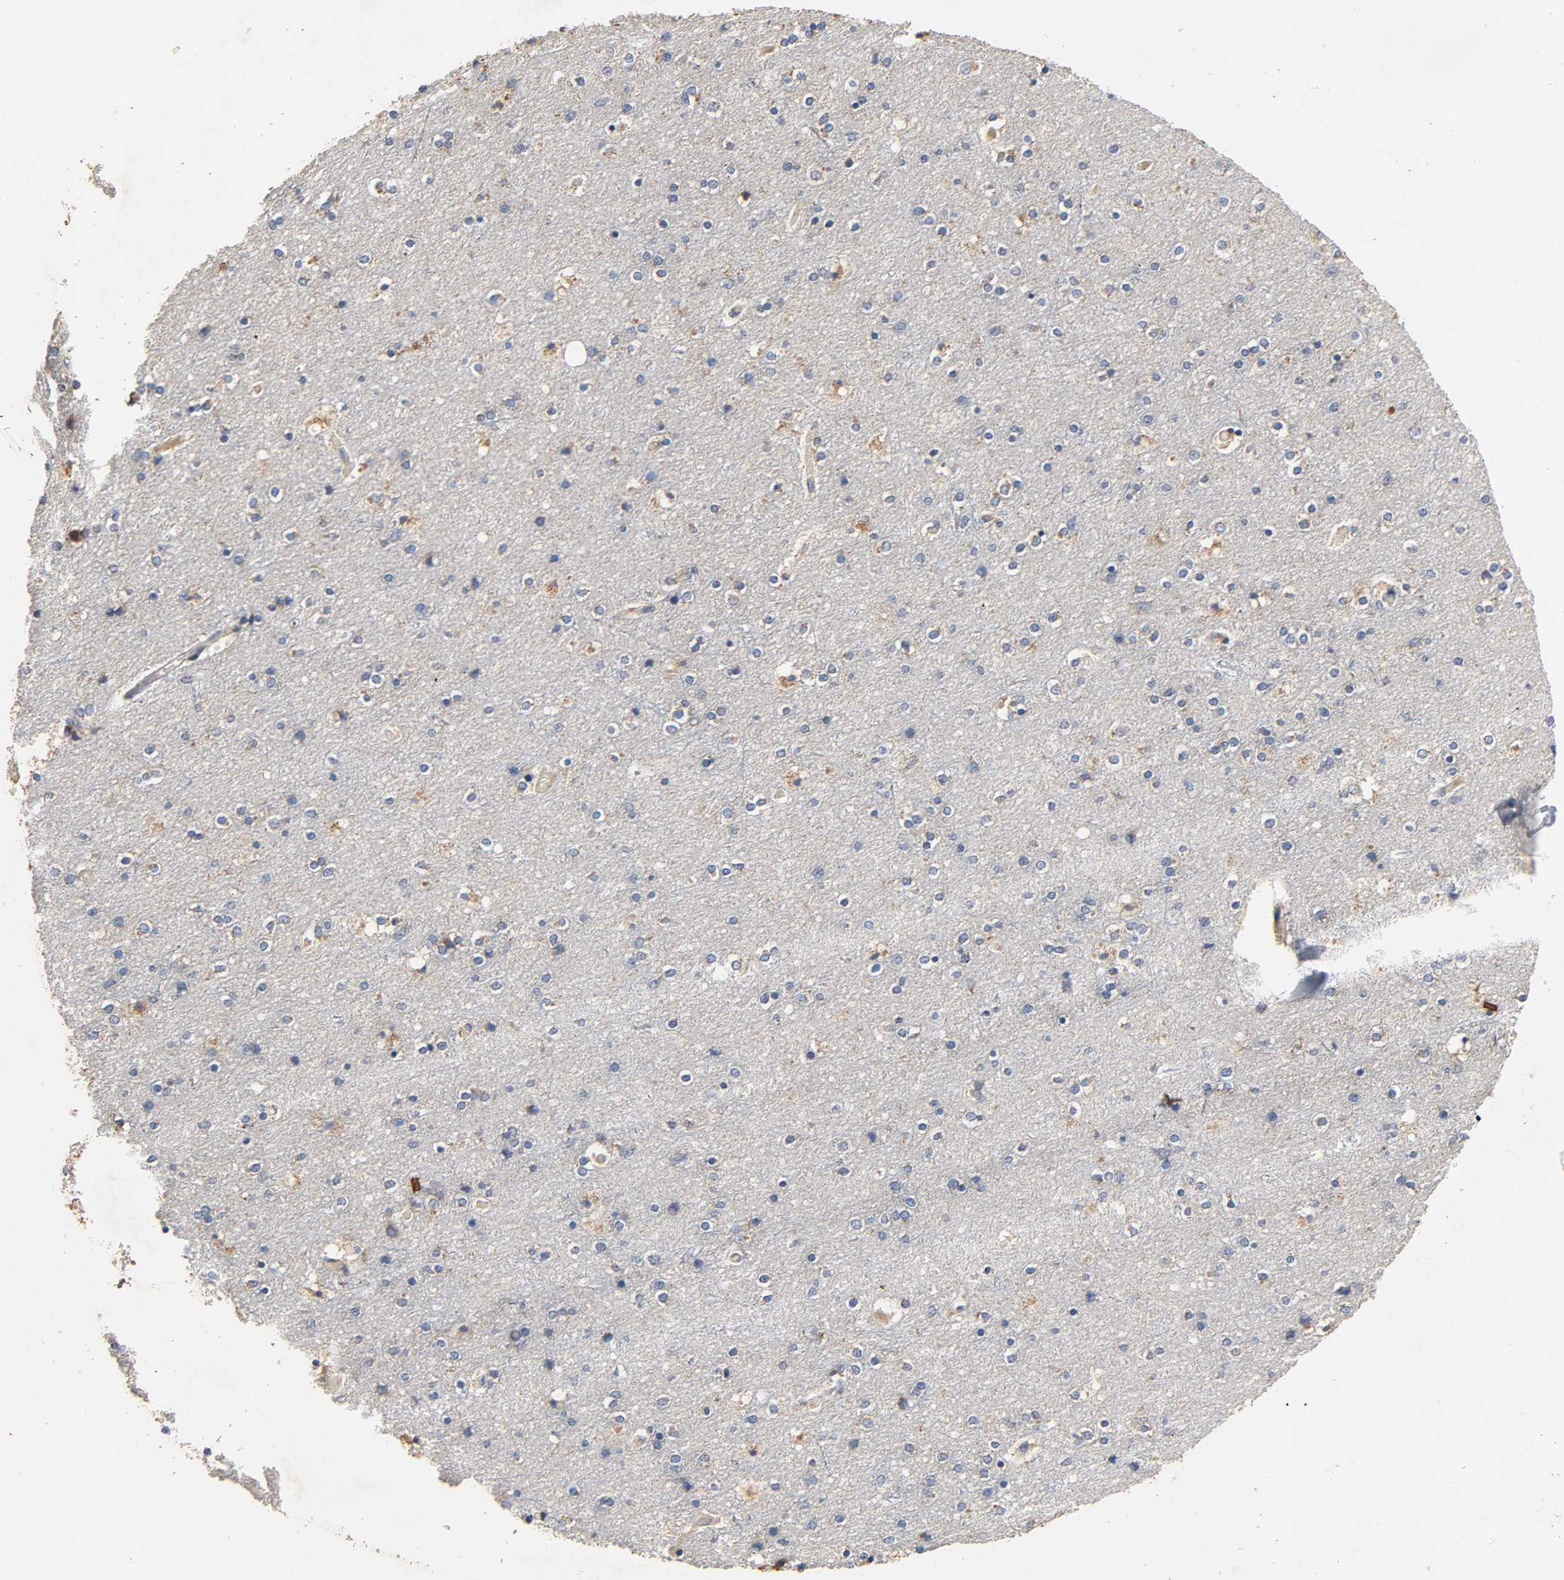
{"staining": {"intensity": "weak", "quantity": ">75%", "location": "cytoplasmic/membranous"}, "tissue": "cerebral cortex", "cell_type": "Endothelial cells", "image_type": "normal", "snomed": [{"axis": "morphology", "description": "Normal tissue, NOS"}, {"axis": "topography", "description": "Cerebral cortex"}], "caption": "Endothelial cells exhibit low levels of weak cytoplasmic/membranous staining in approximately >75% of cells in unremarkable cerebral cortex.", "gene": "NDUFS3", "patient": {"sex": "female", "age": 54}}